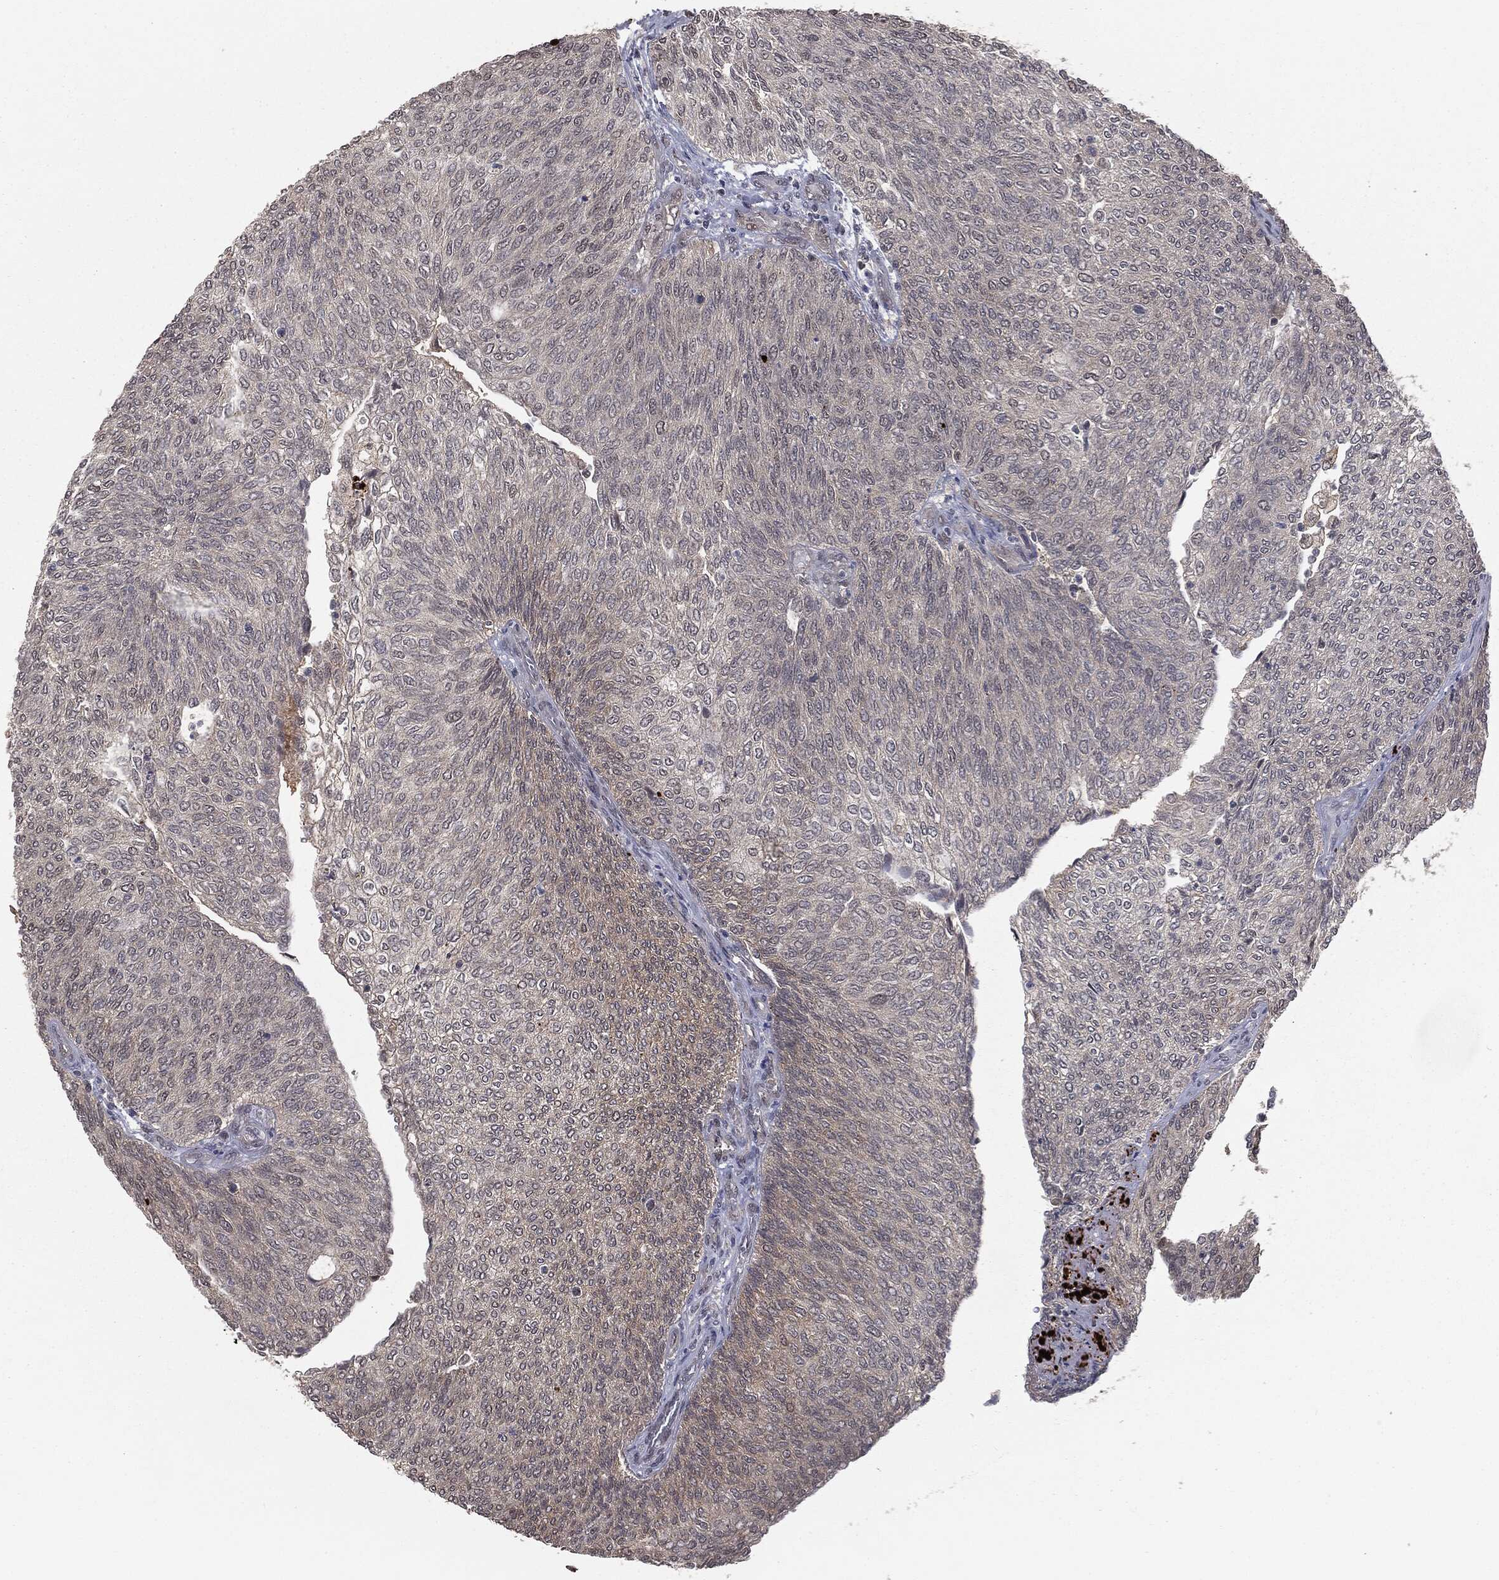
{"staining": {"intensity": "weak", "quantity": ">75%", "location": "cytoplasmic/membranous,nuclear"}, "tissue": "urothelial cancer", "cell_type": "Tumor cells", "image_type": "cancer", "snomed": [{"axis": "morphology", "description": "Urothelial carcinoma, High grade"}, {"axis": "topography", "description": "Urinary bladder"}], "caption": "High-power microscopy captured an immunohistochemistry micrograph of urothelial carcinoma (high-grade), revealing weak cytoplasmic/membranous and nuclear expression in about >75% of tumor cells.", "gene": "FBXO7", "patient": {"sex": "female", "age": 79}}